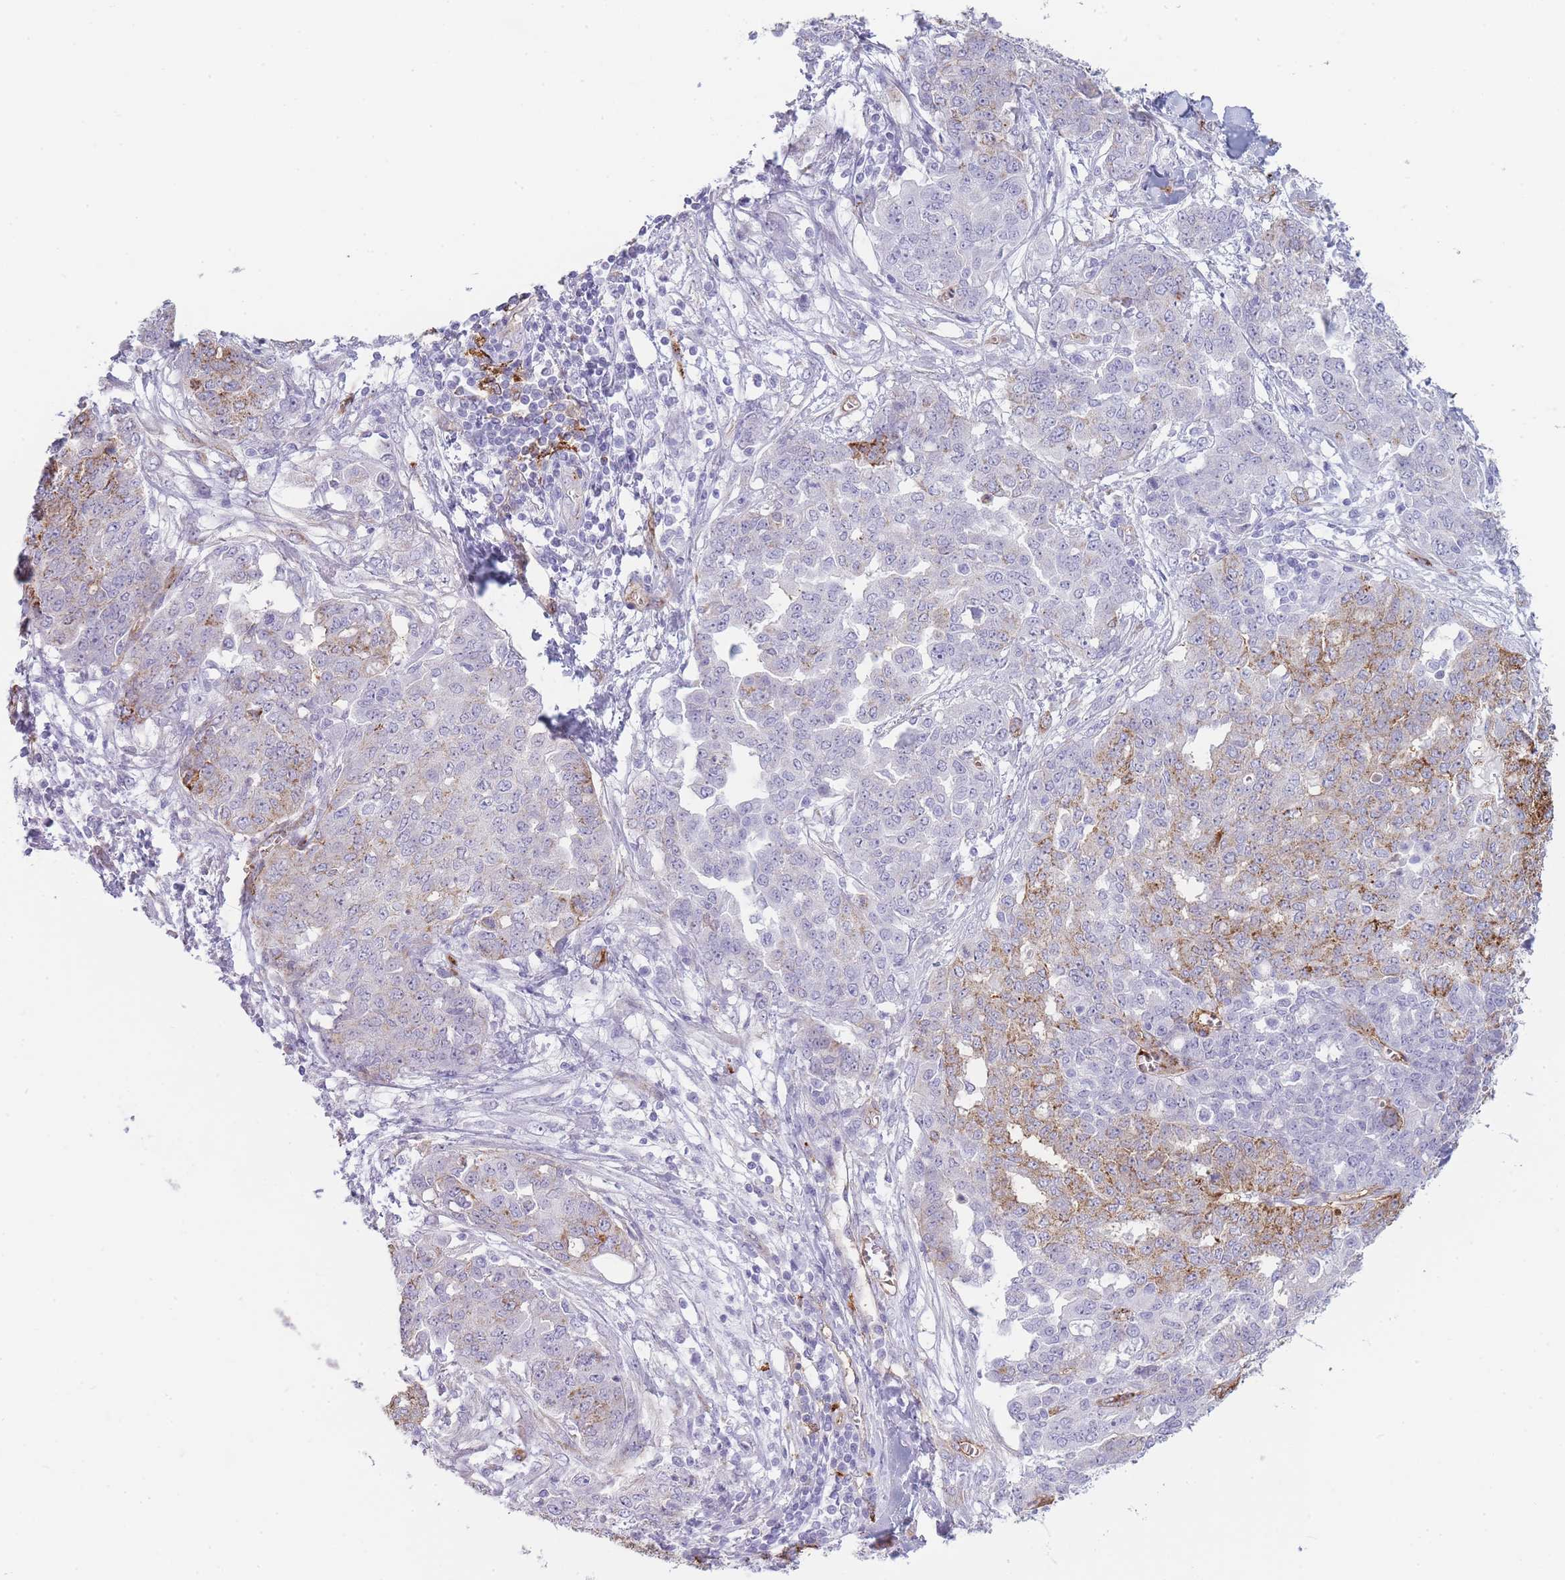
{"staining": {"intensity": "moderate", "quantity": "25%-75%", "location": "cytoplasmic/membranous"}, "tissue": "ovarian cancer", "cell_type": "Tumor cells", "image_type": "cancer", "snomed": [{"axis": "morphology", "description": "Cystadenocarcinoma, serous, NOS"}, {"axis": "topography", "description": "Soft tissue"}, {"axis": "topography", "description": "Ovary"}], "caption": "A histopathology image of ovarian cancer (serous cystadenocarcinoma) stained for a protein displays moderate cytoplasmic/membranous brown staining in tumor cells.", "gene": "UTP14A", "patient": {"sex": "female", "age": 57}}